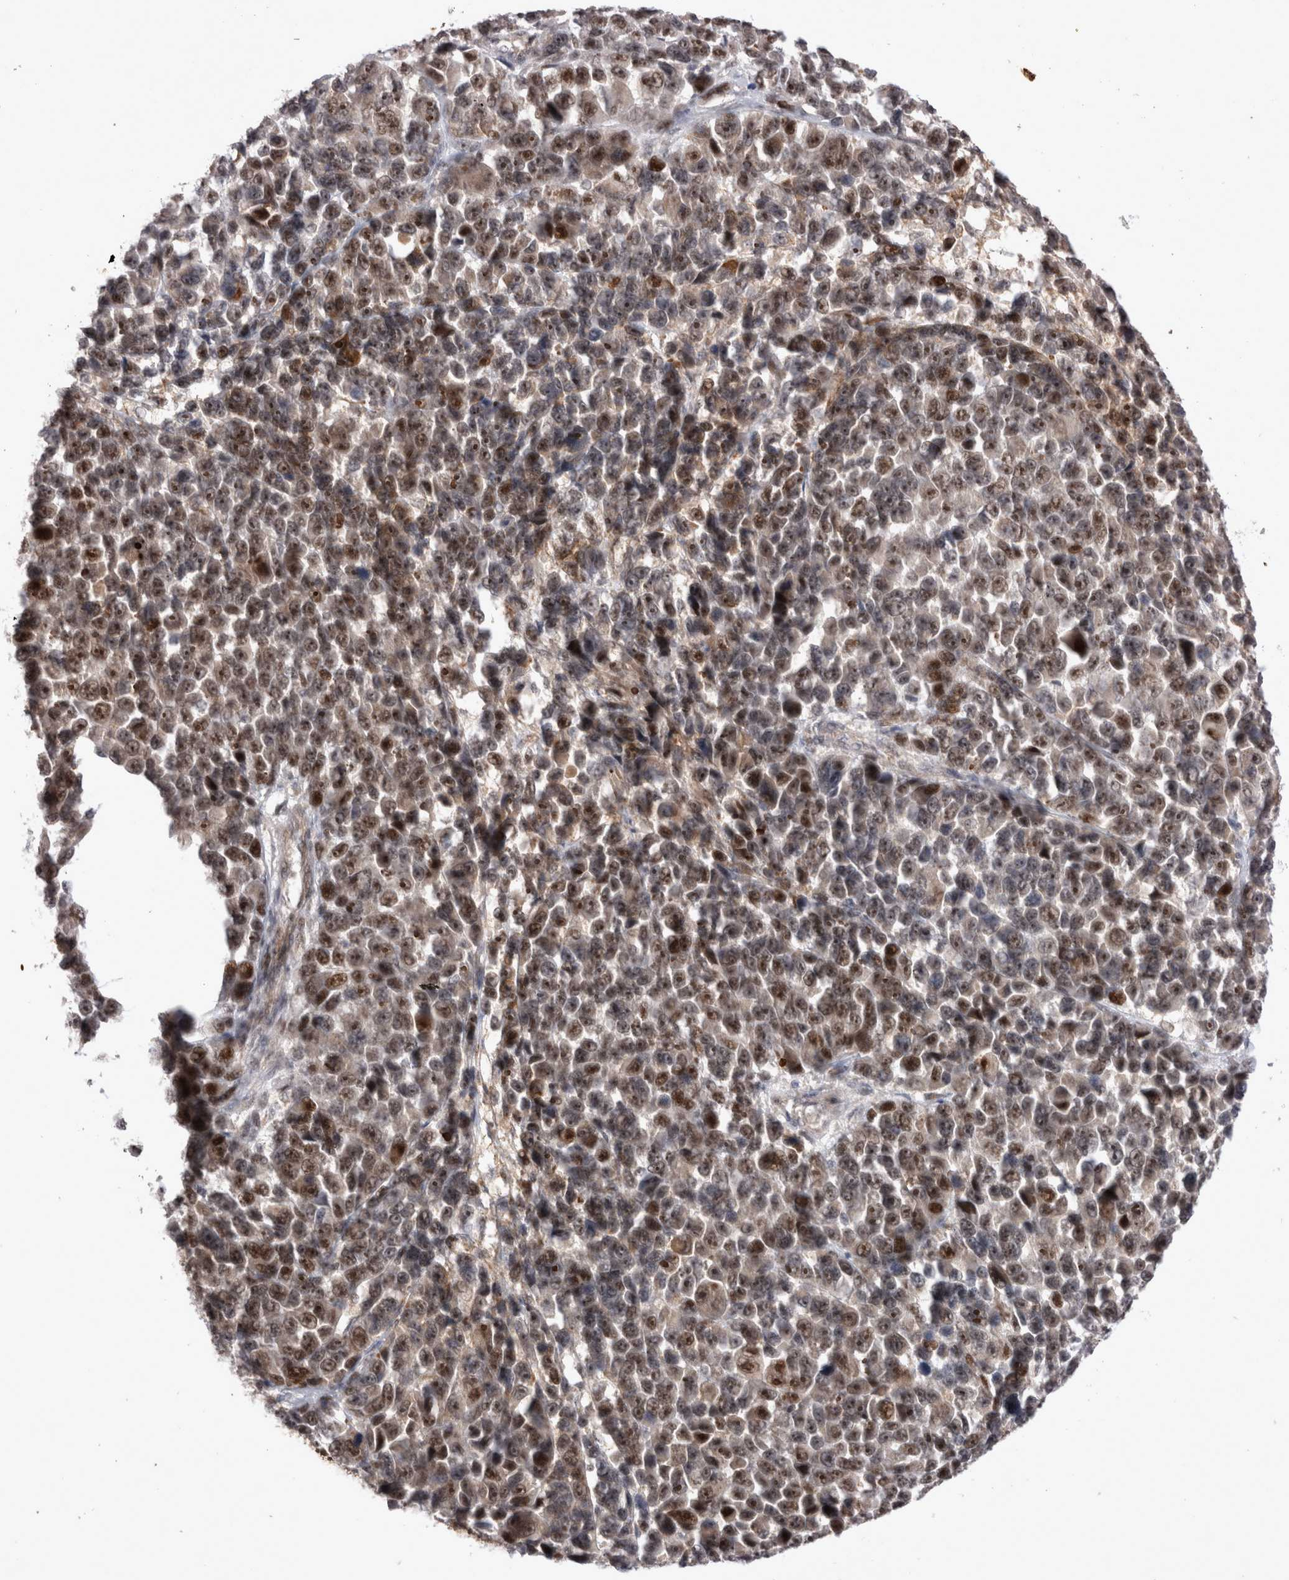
{"staining": {"intensity": "moderate", "quantity": ">75%", "location": "nuclear"}, "tissue": "melanoma", "cell_type": "Tumor cells", "image_type": "cancer", "snomed": [{"axis": "morphology", "description": "Malignant melanoma, NOS"}, {"axis": "topography", "description": "Skin"}], "caption": "High-magnification brightfield microscopy of malignant melanoma stained with DAB (brown) and counterstained with hematoxylin (blue). tumor cells exhibit moderate nuclear positivity is seen in about>75% of cells. Using DAB (brown) and hematoxylin (blue) stains, captured at high magnification using brightfield microscopy.", "gene": "STK11", "patient": {"sex": "male", "age": 53}}